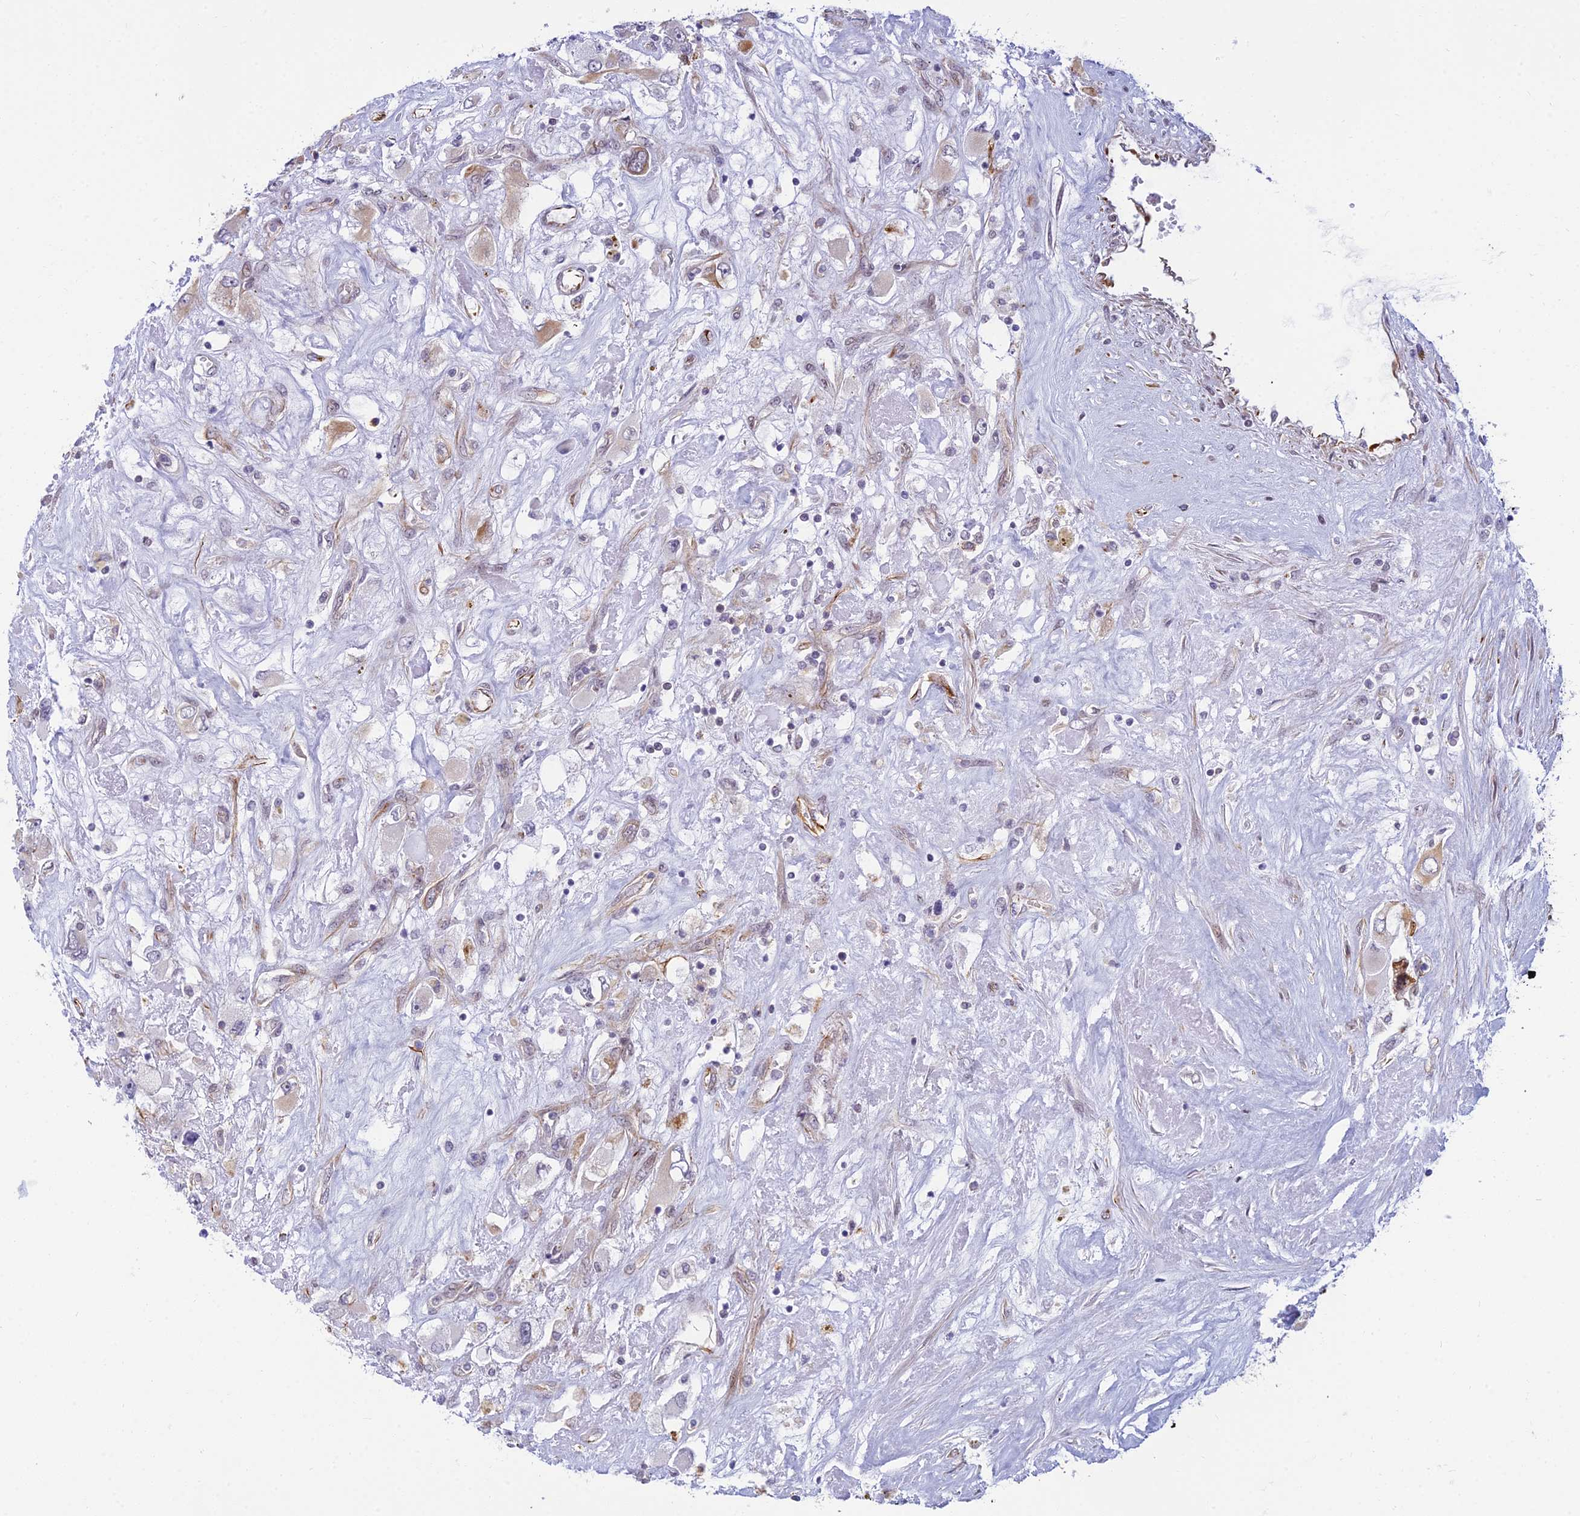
{"staining": {"intensity": "weak", "quantity": "<25%", "location": "cytoplasmic/membranous"}, "tissue": "renal cancer", "cell_type": "Tumor cells", "image_type": "cancer", "snomed": [{"axis": "morphology", "description": "Adenocarcinoma, NOS"}, {"axis": "topography", "description": "Kidney"}], "caption": "The immunohistochemistry (IHC) histopathology image has no significant positivity in tumor cells of adenocarcinoma (renal) tissue. (DAB (3,3'-diaminobenzidine) immunohistochemistry with hematoxylin counter stain).", "gene": "SAPCD2", "patient": {"sex": "female", "age": 52}}